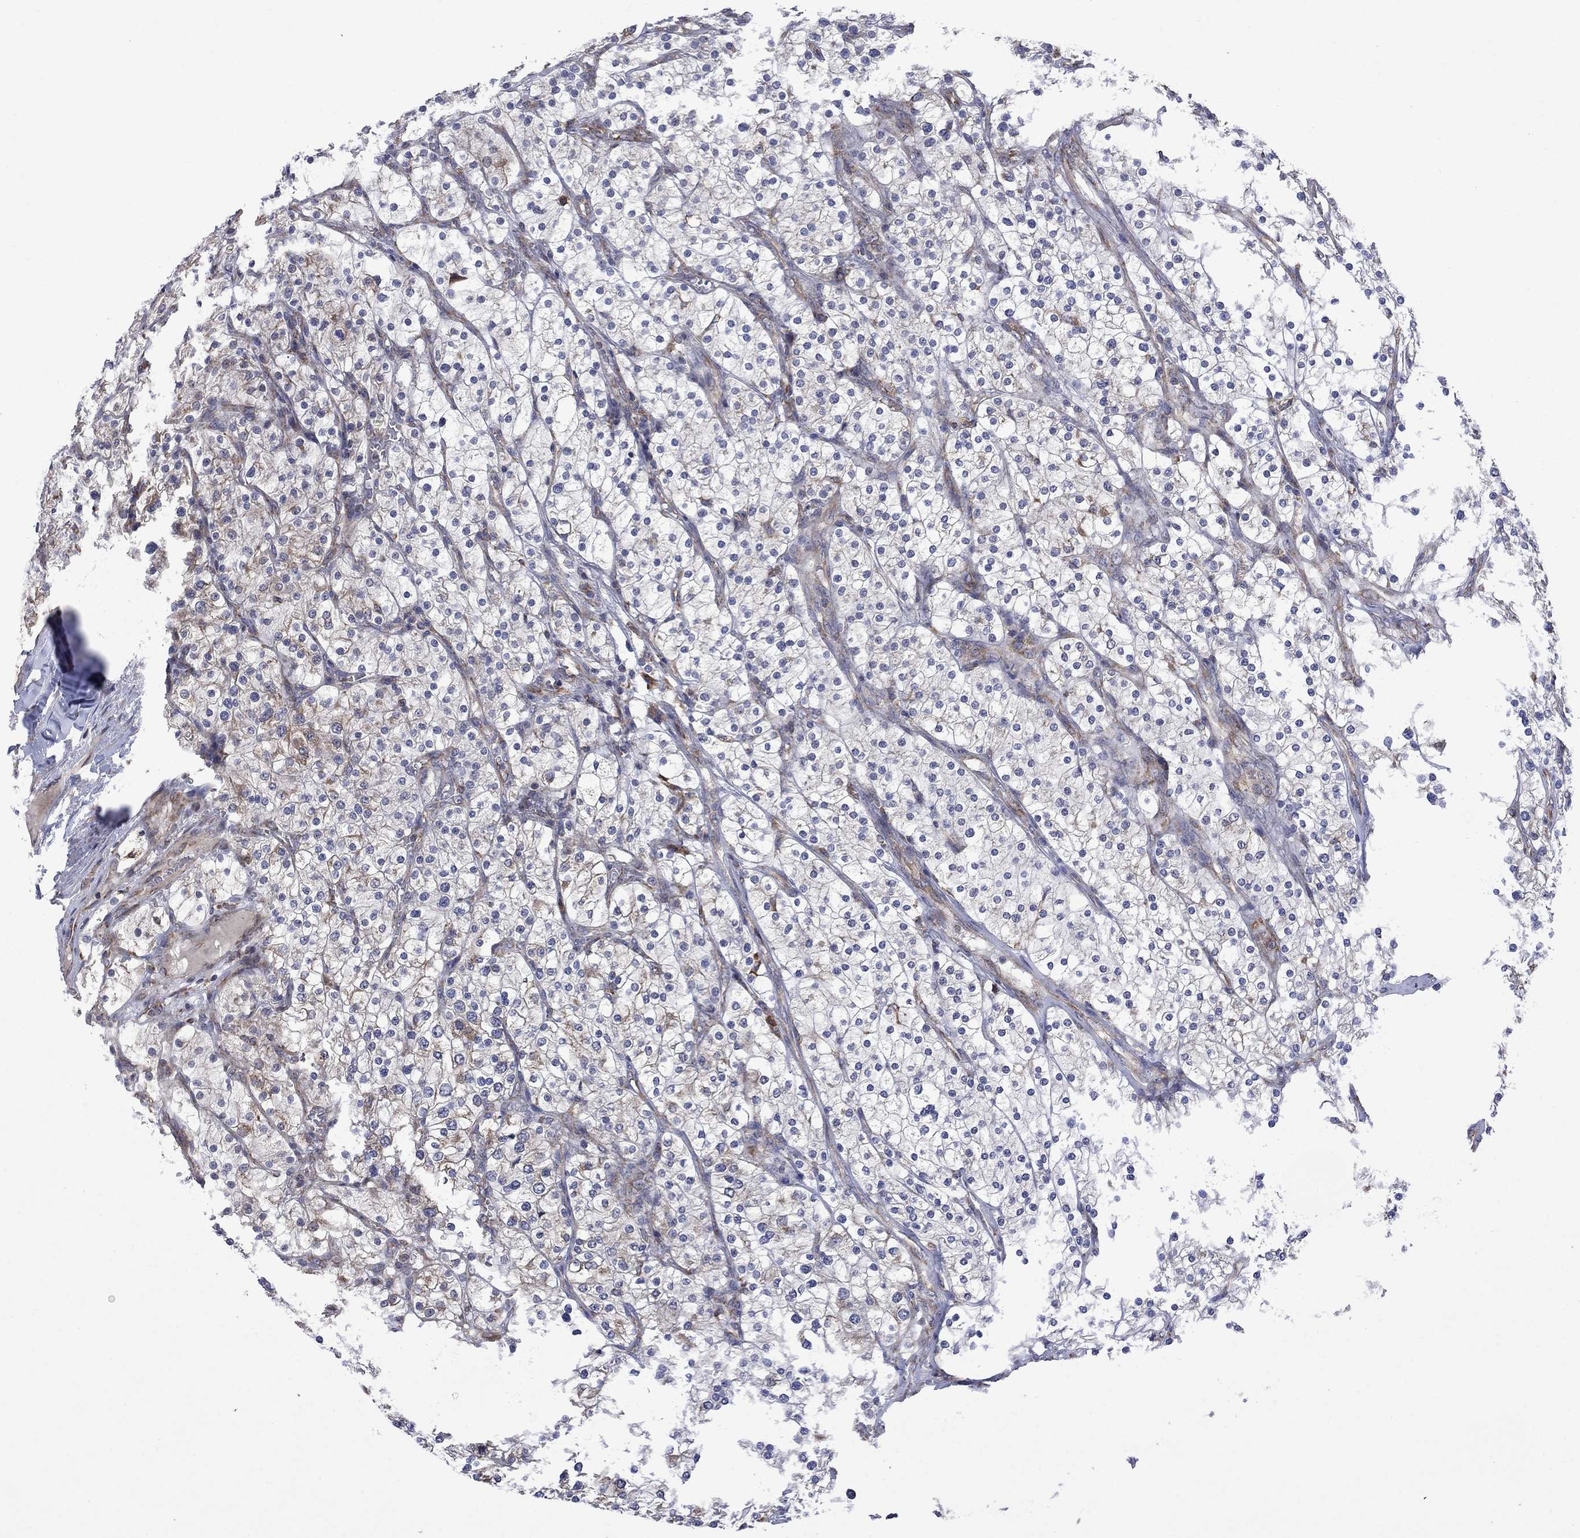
{"staining": {"intensity": "weak", "quantity": "25%-75%", "location": "cytoplasmic/membranous"}, "tissue": "renal cancer", "cell_type": "Tumor cells", "image_type": "cancer", "snomed": [{"axis": "morphology", "description": "Adenocarcinoma, NOS"}, {"axis": "topography", "description": "Kidney"}], "caption": "Brown immunohistochemical staining in renal cancer (adenocarcinoma) reveals weak cytoplasmic/membranous expression in about 25%-75% of tumor cells. The staining is performed using DAB (3,3'-diaminobenzidine) brown chromogen to label protein expression. The nuclei are counter-stained blue using hematoxylin.", "gene": "FURIN", "patient": {"sex": "male", "age": 80}}